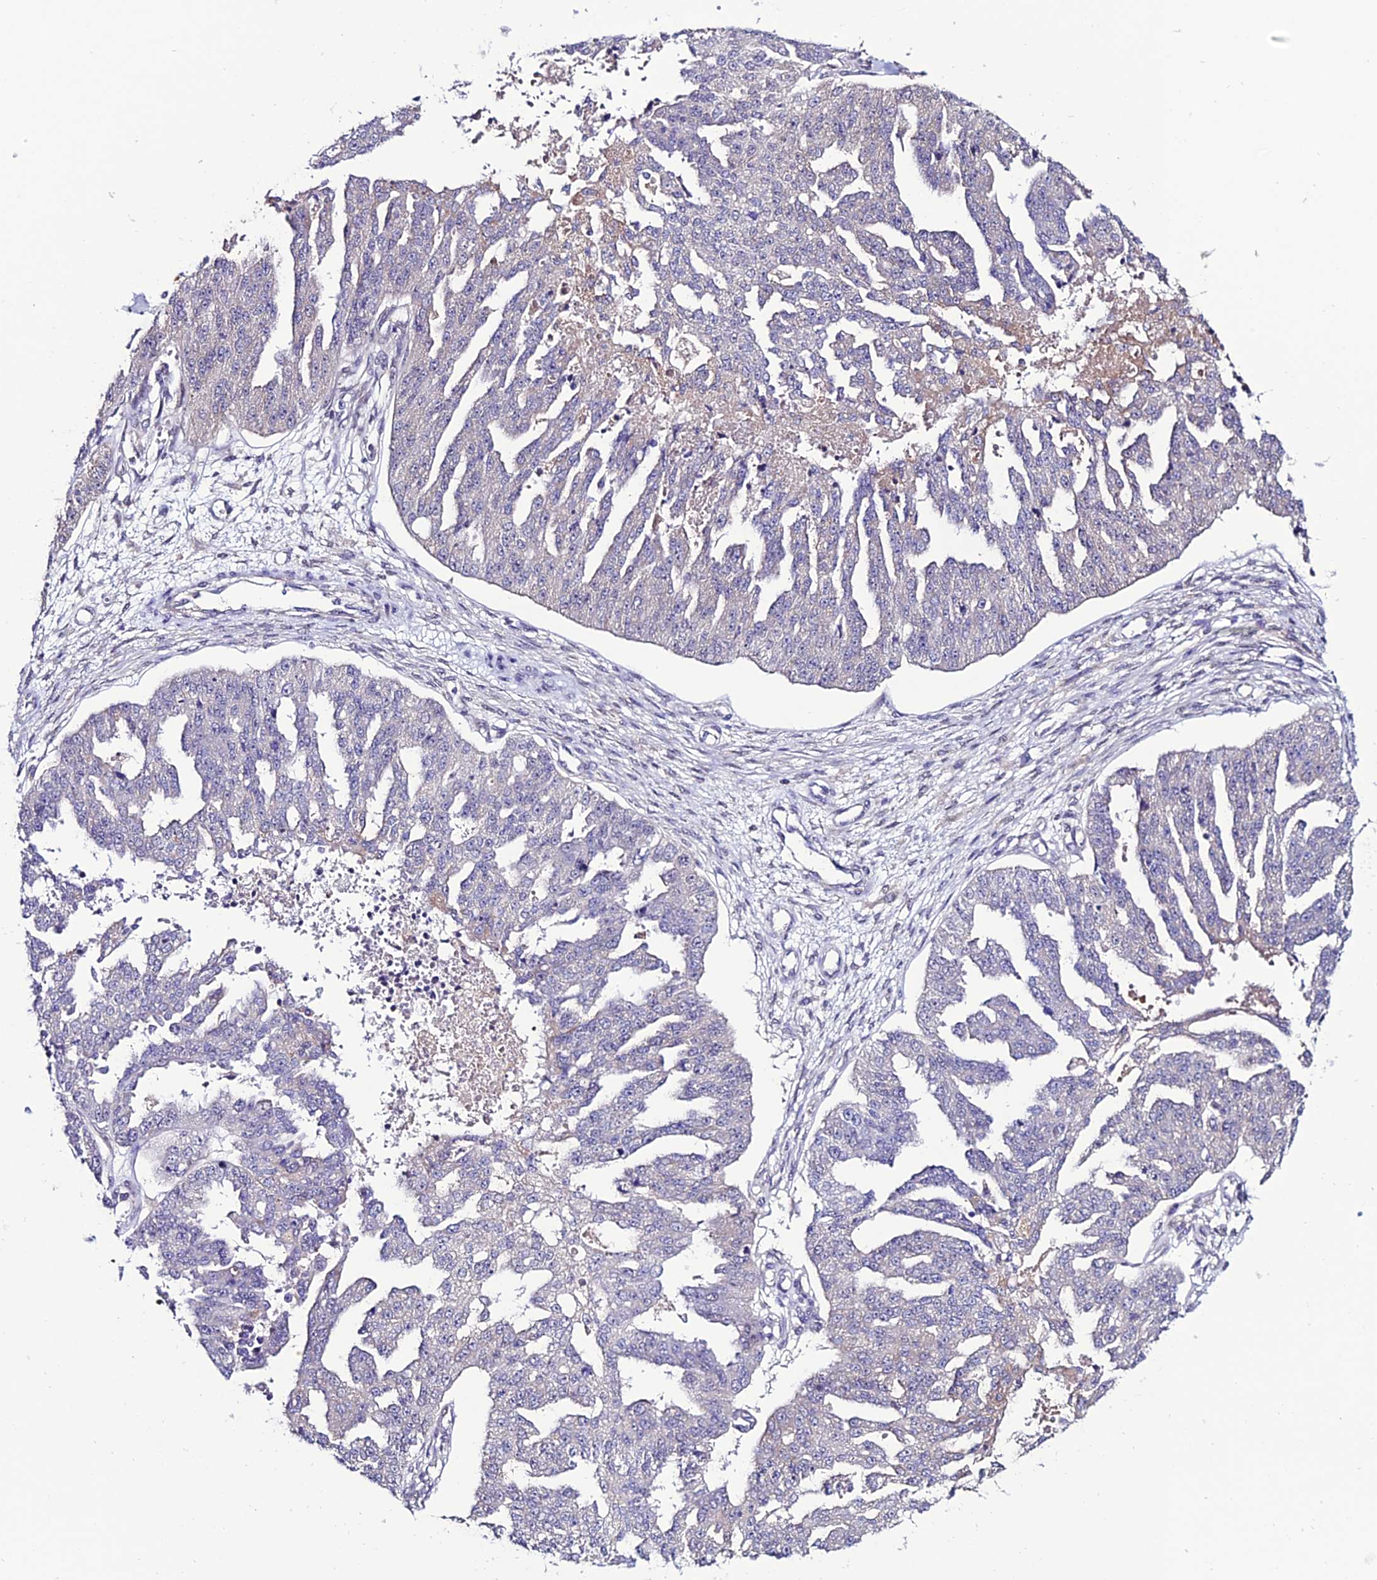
{"staining": {"intensity": "negative", "quantity": "none", "location": "none"}, "tissue": "ovarian cancer", "cell_type": "Tumor cells", "image_type": "cancer", "snomed": [{"axis": "morphology", "description": "Cystadenocarcinoma, serous, NOS"}, {"axis": "topography", "description": "Ovary"}], "caption": "Immunohistochemistry of serous cystadenocarcinoma (ovarian) displays no positivity in tumor cells.", "gene": "FZD8", "patient": {"sex": "female", "age": 58}}